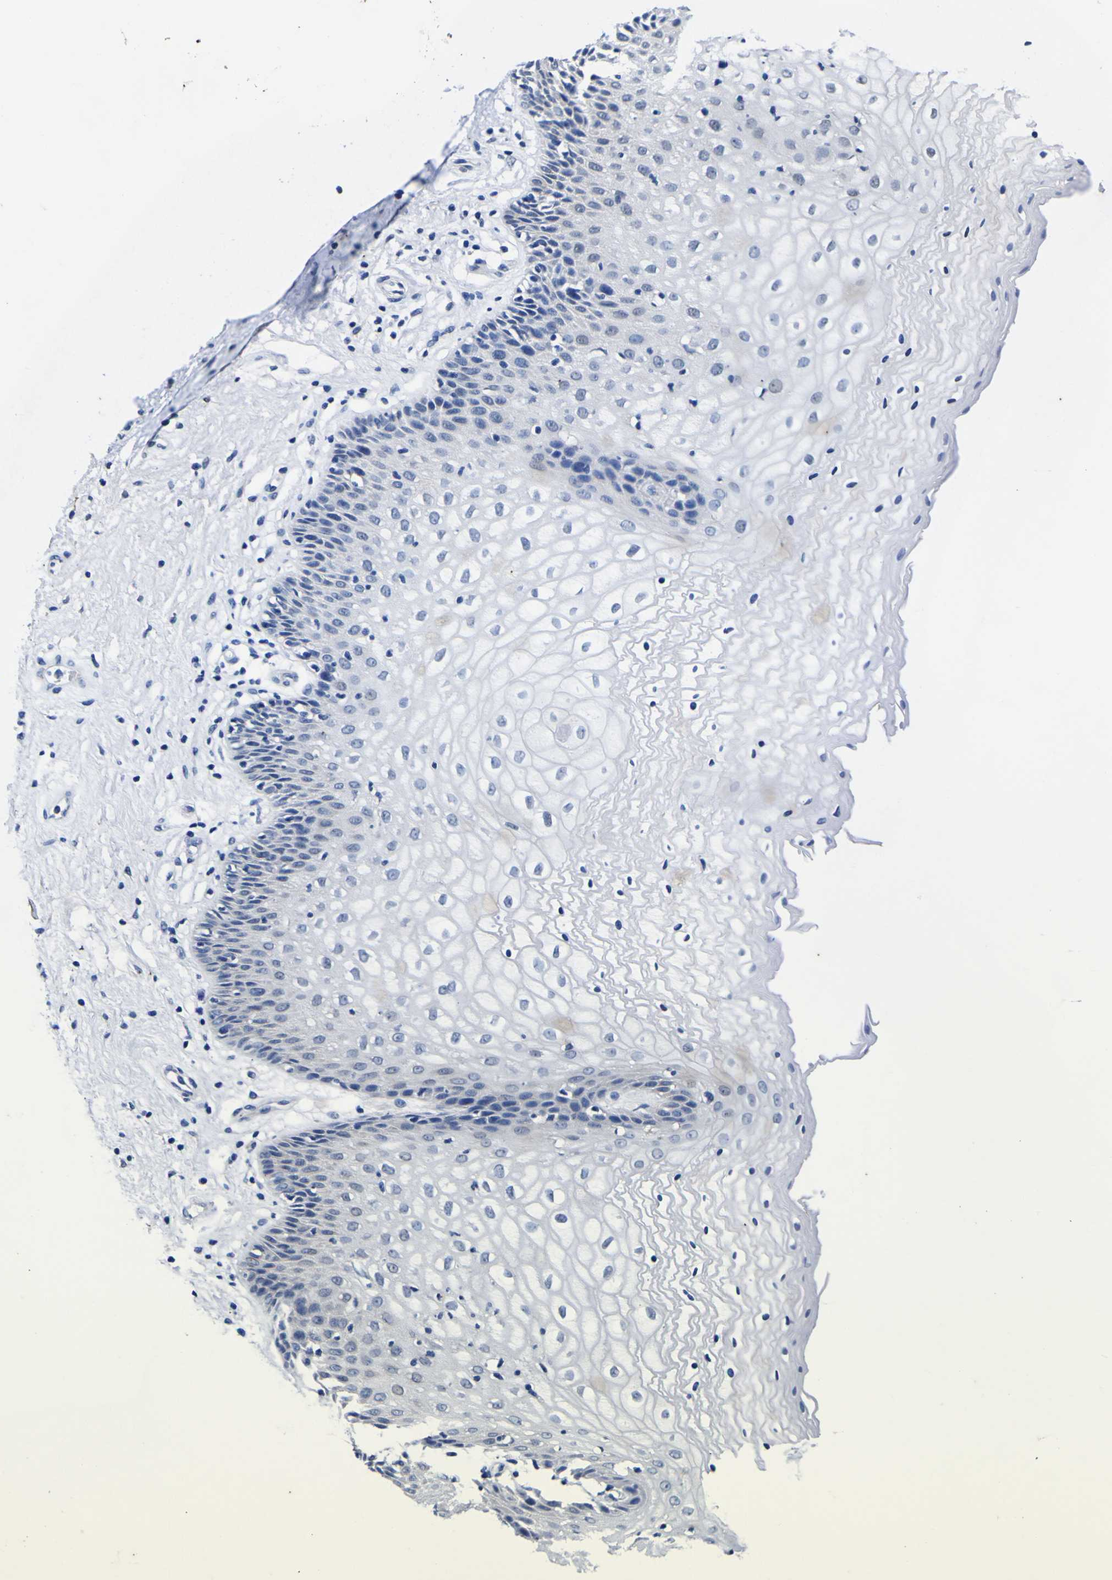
{"staining": {"intensity": "weak", "quantity": "<25%", "location": "cytoplasmic/membranous"}, "tissue": "vagina", "cell_type": "Squamous epithelial cells", "image_type": "normal", "snomed": [{"axis": "morphology", "description": "Normal tissue, NOS"}, {"axis": "topography", "description": "Vagina"}], "caption": "Vagina stained for a protein using immunohistochemistry shows no positivity squamous epithelial cells.", "gene": "IGFLR1", "patient": {"sex": "female", "age": 34}}